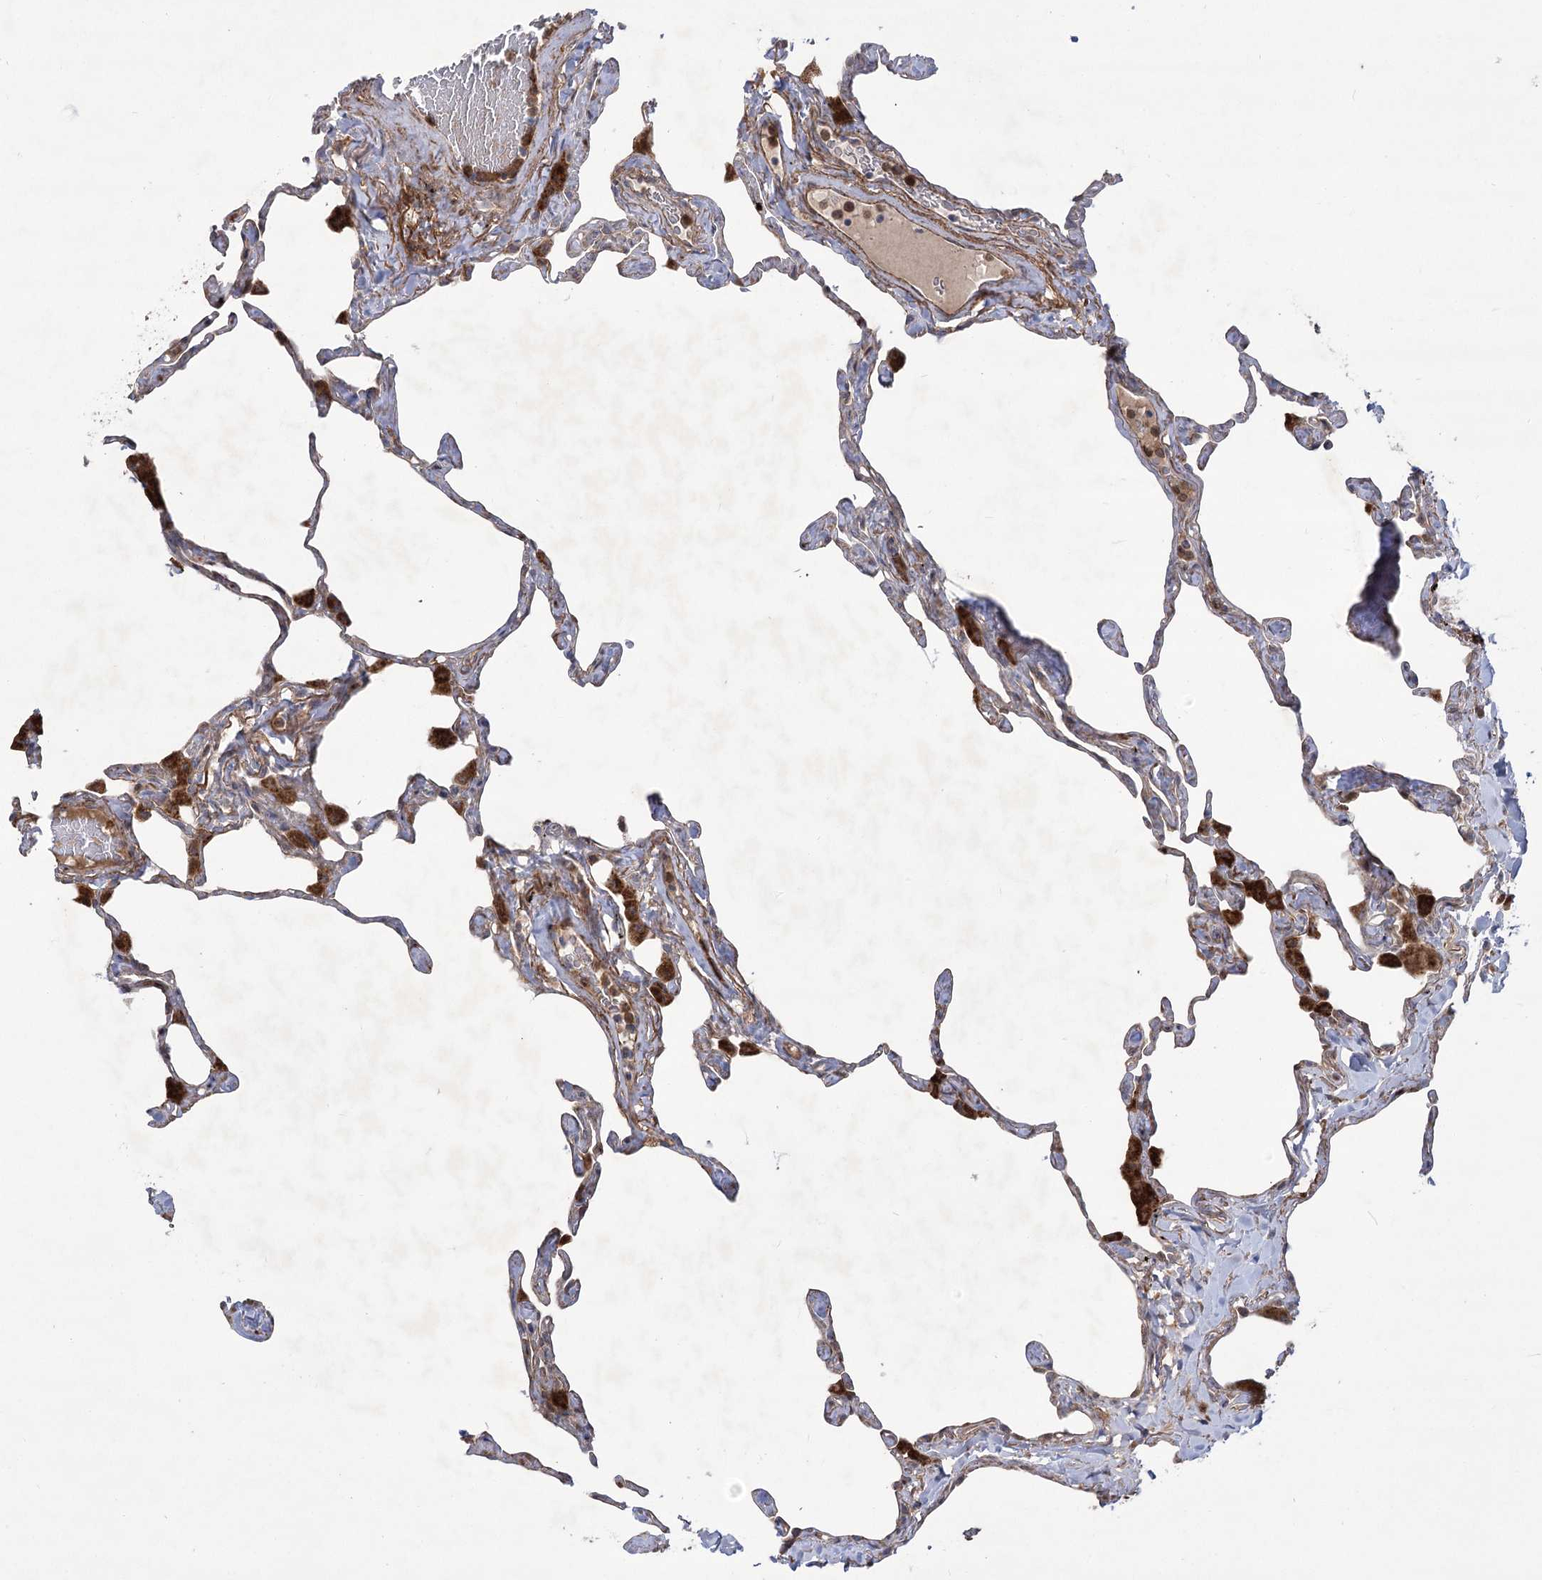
{"staining": {"intensity": "weak", "quantity": "<25%", "location": "cytoplasmic/membranous"}, "tissue": "lung", "cell_type": "Alveolar cells", "image_type": "normal", "snomed": [{"axis": "morphology", "description": "Normal tissue, NOS"}, {"axis": "topography", "description": "Lung"}], "caption": "DAB (3,3'-diaminobenzidine) immunohistochemical staining of benign lung reveals no significant staining in alveolar cells. (DAB (3,3'-diaminobenzidine) immunohistochemistry with hematoxylin counter stain).", "gene": "RNF24", "patient": {"sex": "male", "age": 65}}